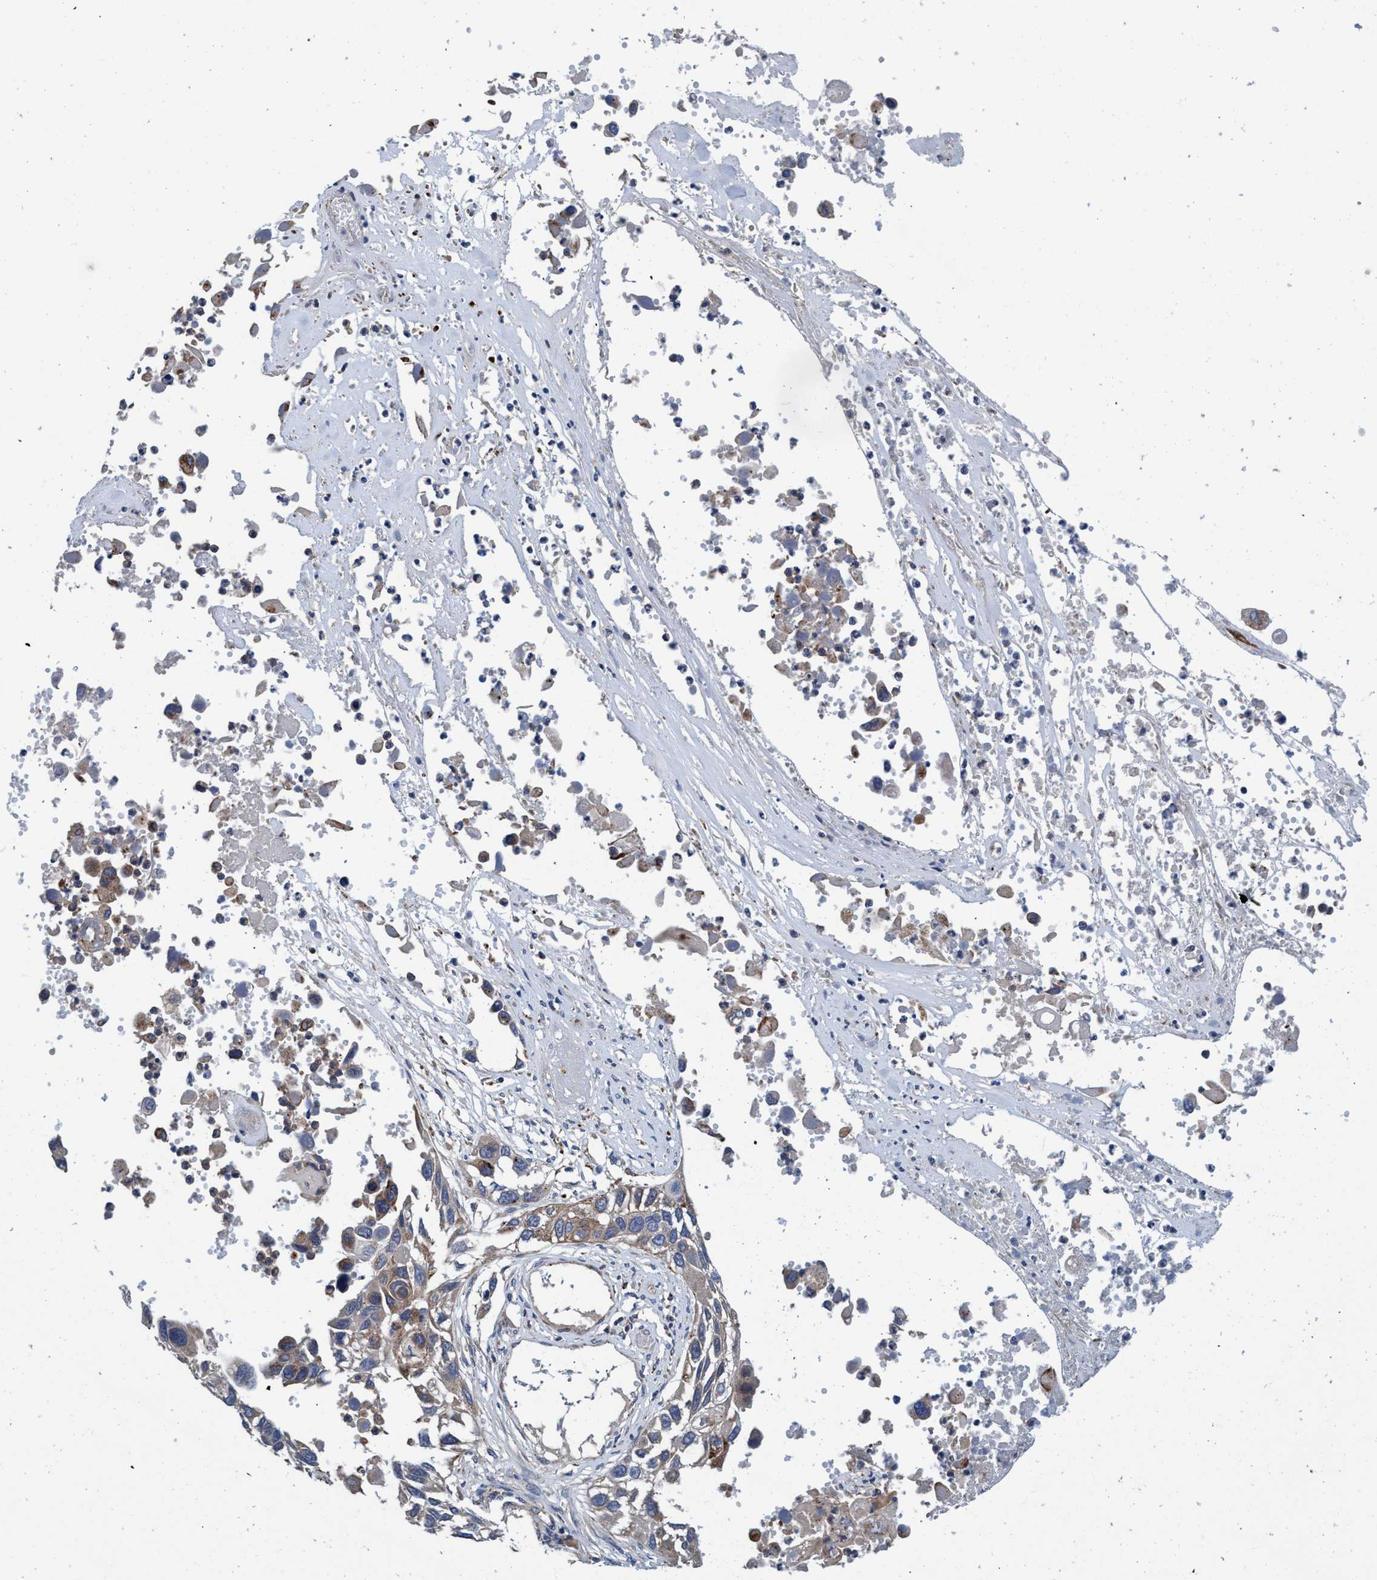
{"staining": {"intensity": "weak", "quantity": "<25%", "location": "cytoplasmic/membranous"}, "tissue": "lung cancer", "cell_type": "Tumor cells", "image_type": "cancer", "snomed": [{"axis": "morphology", "description": "Squamous cell carcinoma, NOS"}, {"axis": "topography", "description": "Lung"}], "caption": "Photomicrograph shows no significant protein staining in tumor cells of lung cancer (squamous cell carcinoma). (Brightfield microscopy of DAB IHC at high magnification).", "gene": "ENDOG", "patient": {"sex": "male", "age": 71}}